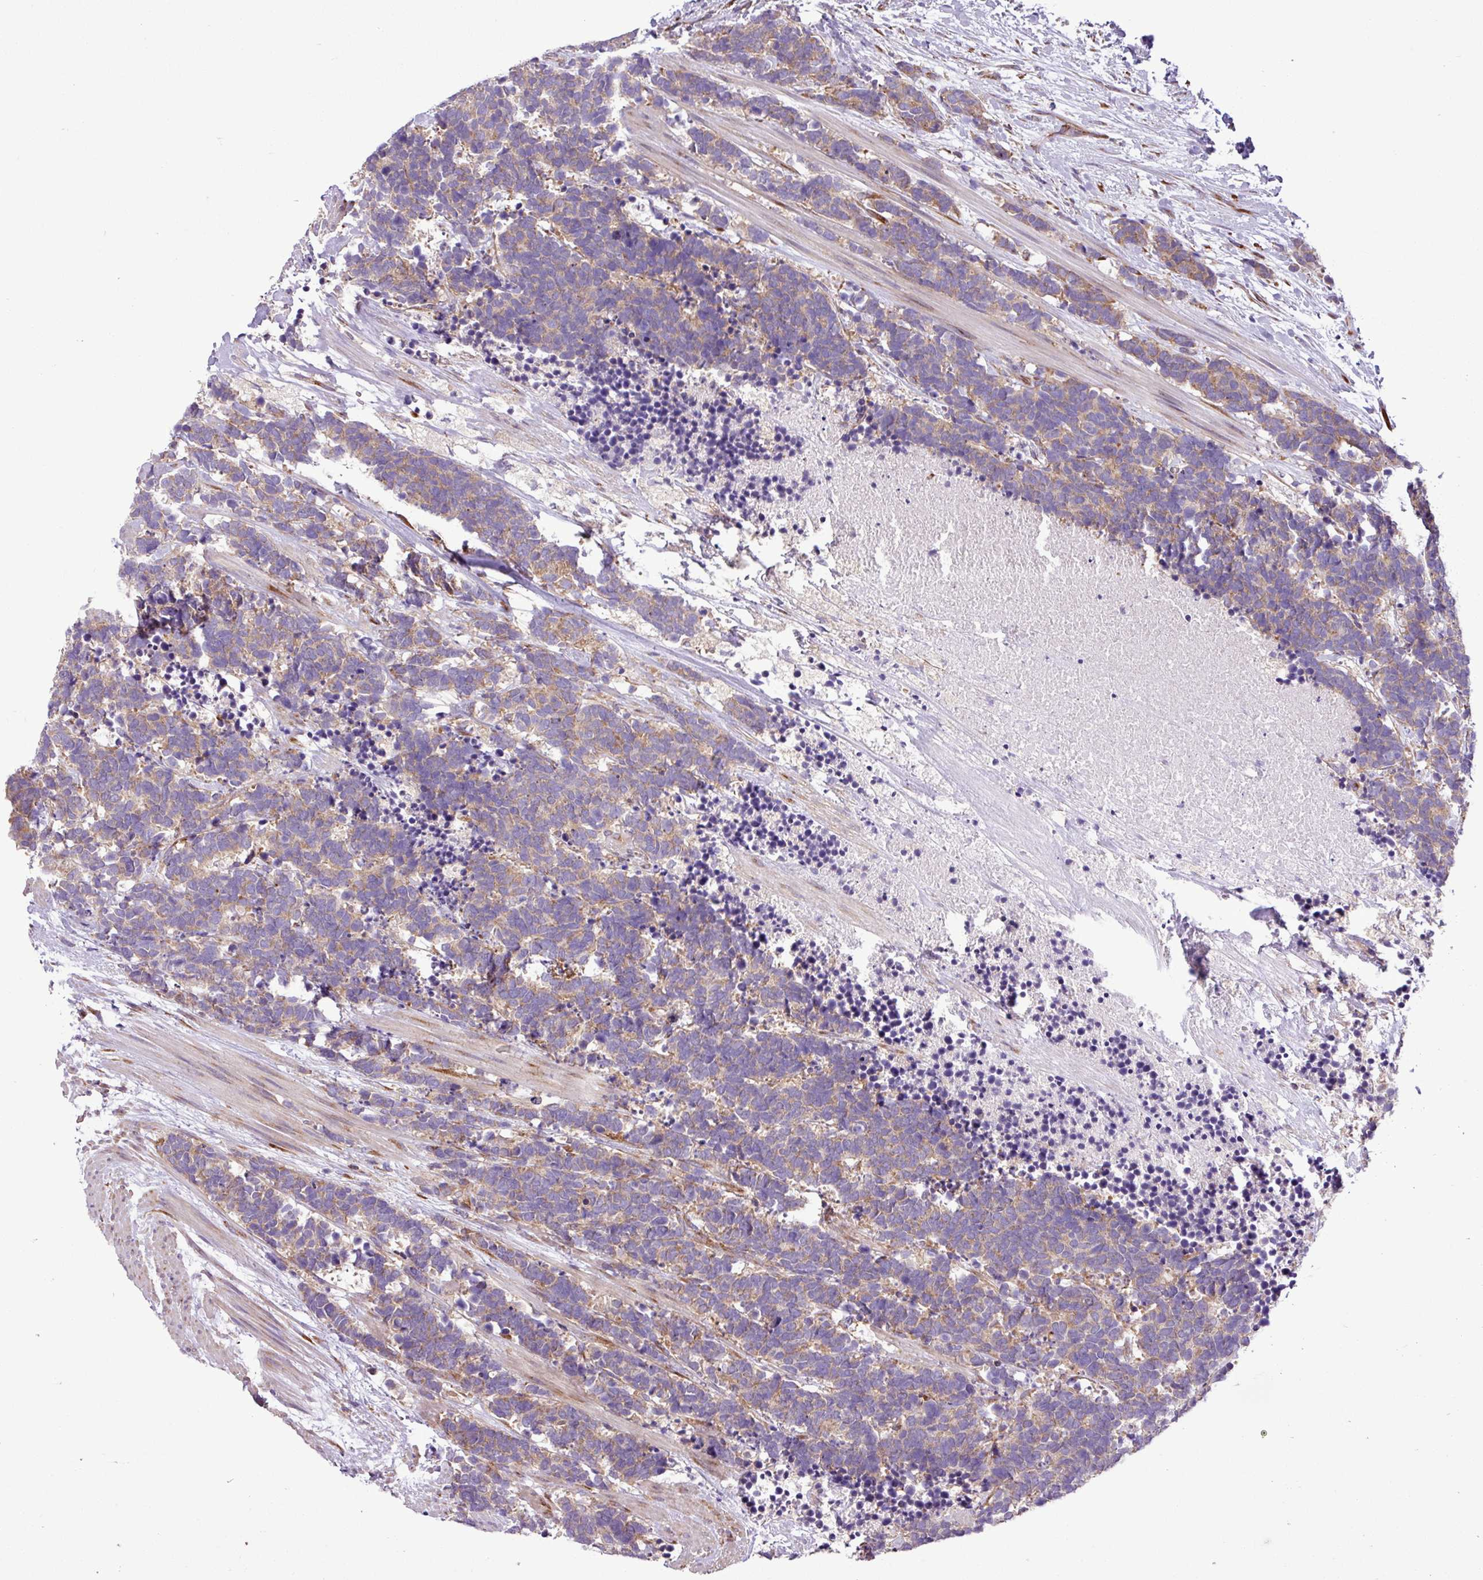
{"staining": {"intensity": "weak", "quantity": ">75%", "location": "cytoplasmic/membranous"}, "tissue": "carcinoid", "cell_type": "Tumor cells", "image_type": "cancer", "snomed": [{"axis": "morphology", "description": "Carcinoma, NOS"}, {"axis": "morphology", "description": "Carcinoid, malignant, NOS"}, {"axis": "topography", "description": "Prostate"}], "caption": "Malignant carcinoid stained with immunohistochemistry displays weak cytoplasmic/membranous staining in about >75% of tumor cells. (Brightfield microscopy of DAB IHC at high magnification).", "gene": "RPL13", "patient": {"sex": "male", "age": 57}}